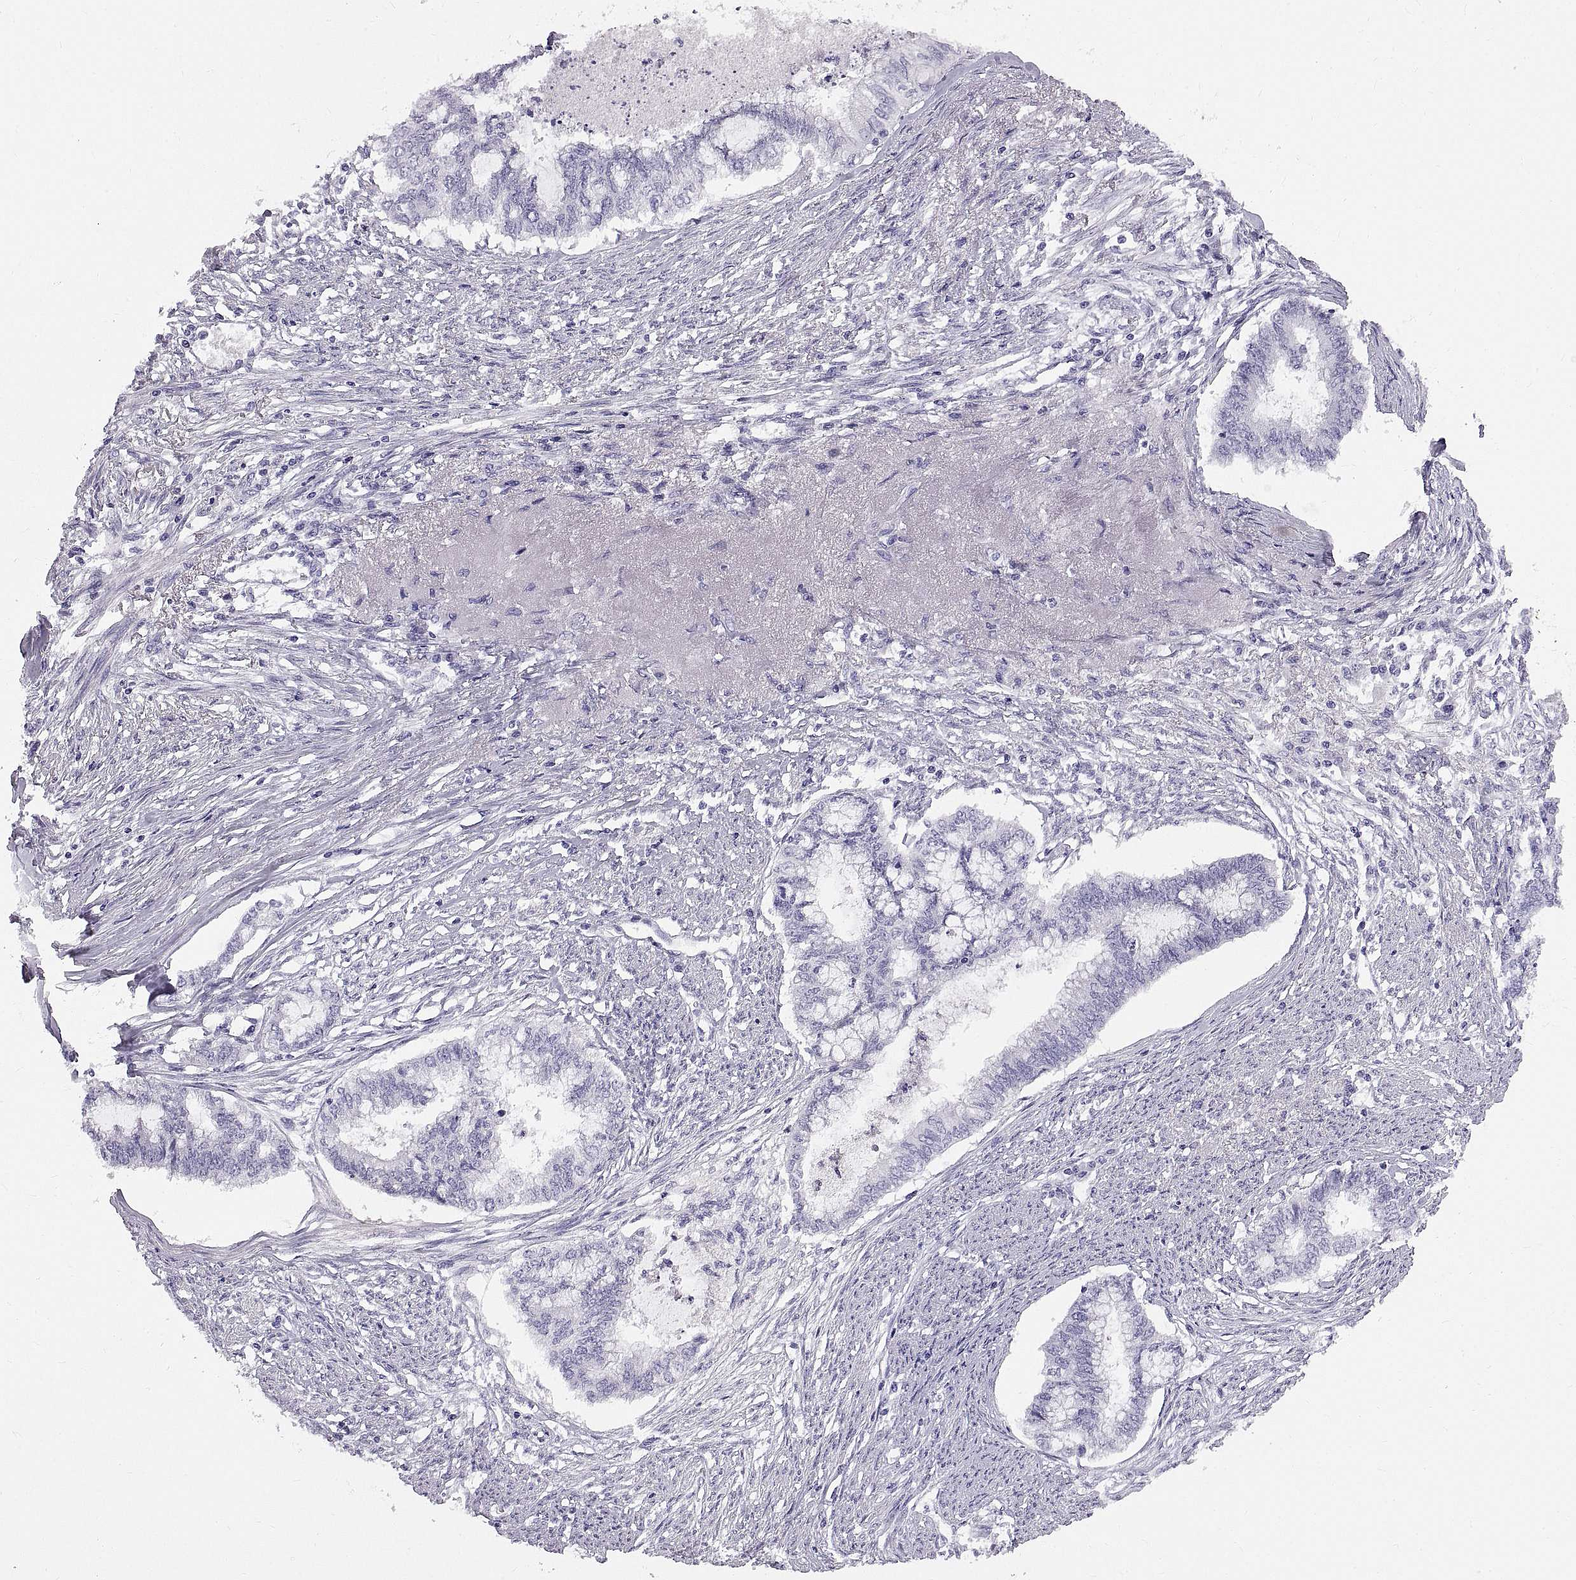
{"staining": {"intensity": "negative", "quantity": "none", "location": "none"}, "tissue": "endometrial cancer", "cell_type": "Tumor cells", "image_type": "cancer", "snomed": [{"axis": "morphology", "description": "Adenocarcinoma, NOS"}, {"axis": "topography", "description": "Endometrium"}], "caption": "Tumor cells are negative for brown protein staining in endometrial adenocarcinoma. The staining is performed using DAB (3,3'-diaminobenzidine) brown chromogen with nuclei counter-stained in using hematoxylin.", "gene": "WFDC8", "patient": {"sex": "female", "age": 79}}